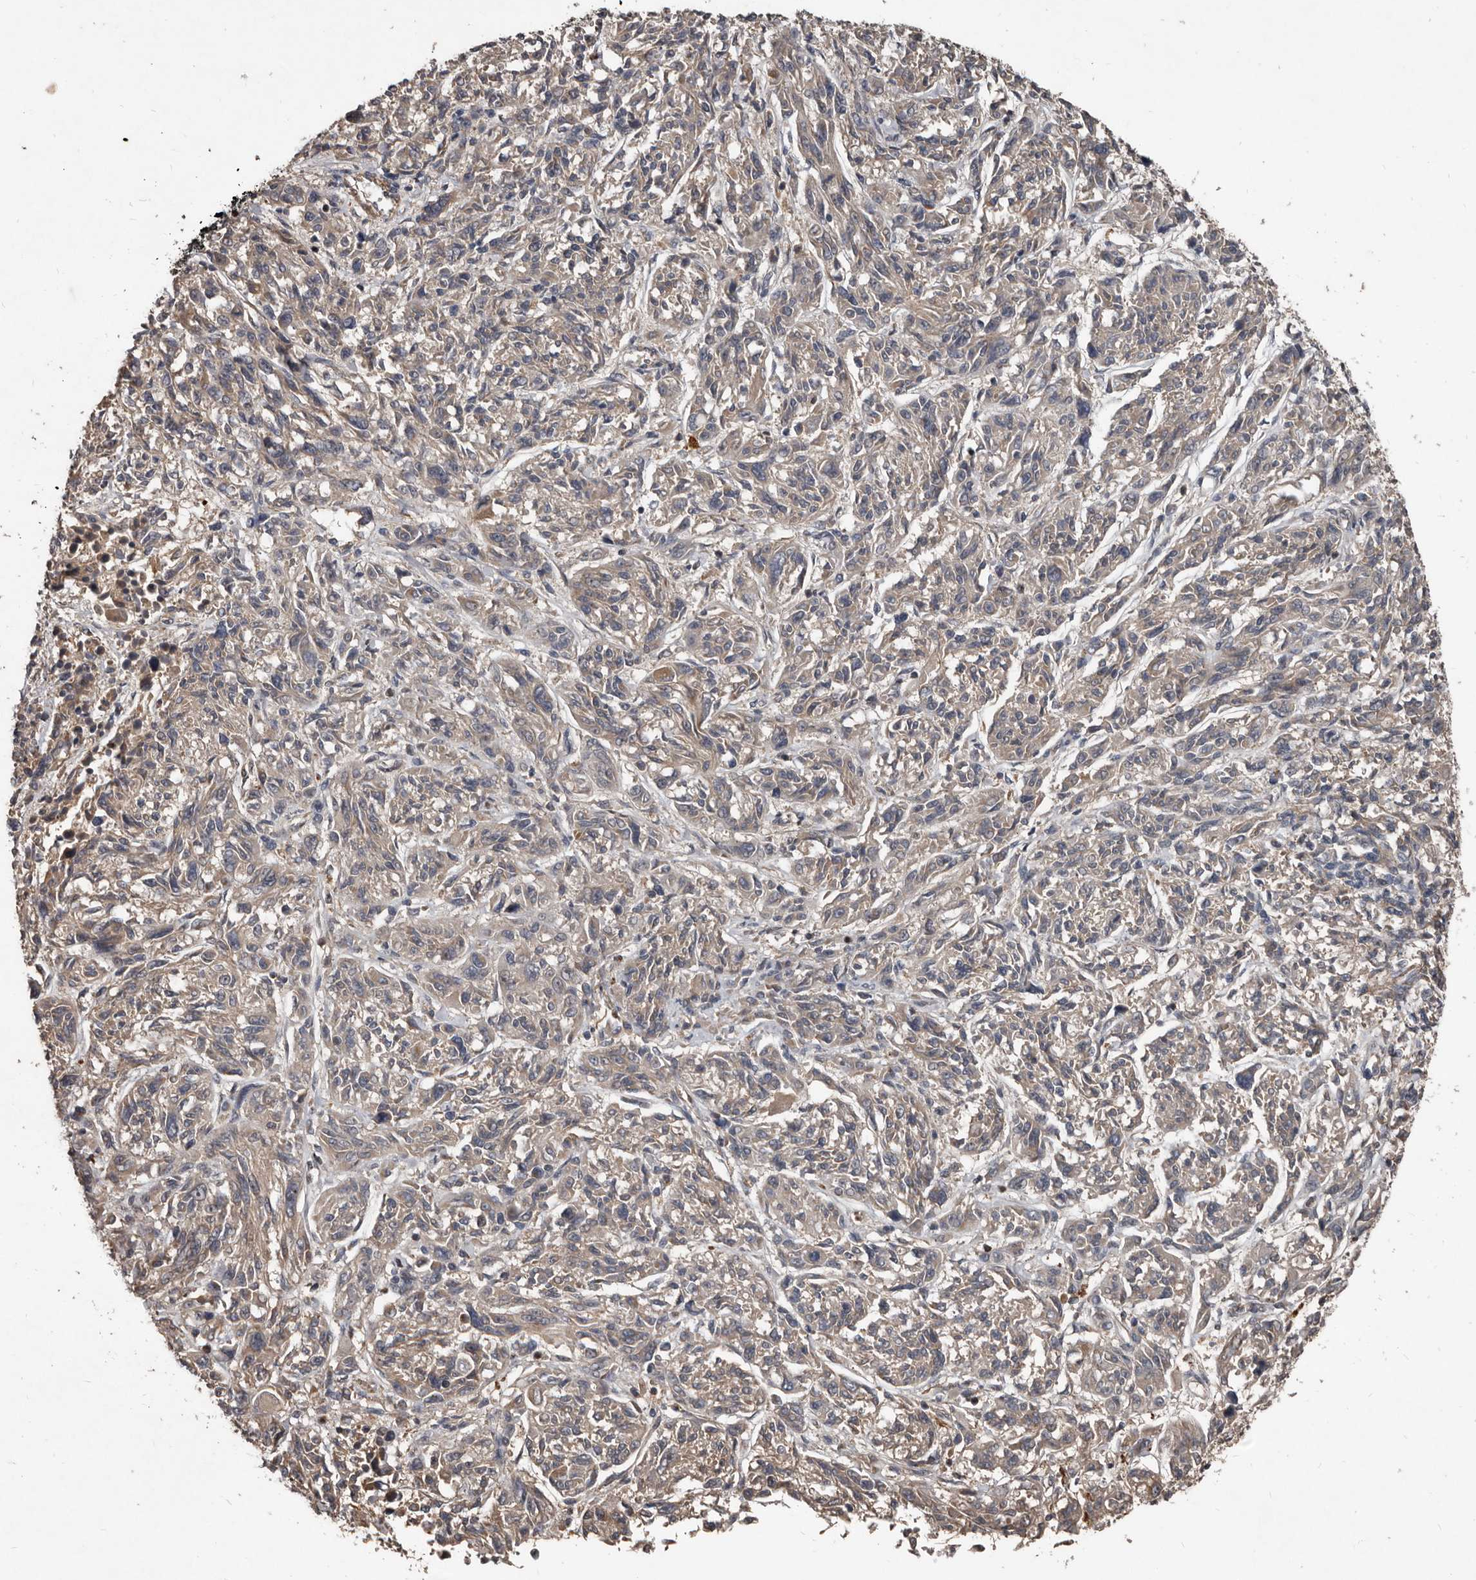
{"staining": {"intensity": "weak", "quantity": "<25%", "location": "cytoplasmic/membranous"}, "tissue": "melanoma", "cell_type": "Tumor cells", "image_type": "cancer", "snomed": [{"axis": "morphology", "description": "Malignant melanoma, NOS"}, {"axis": "topography", "description": "Skin"}], "caption": "Malignant melanoma was stained to show a protein in brown. There is no significant staining in tumor cells.", "gene": "GREB1", "patient": {"sex": "male", "age": 53}}